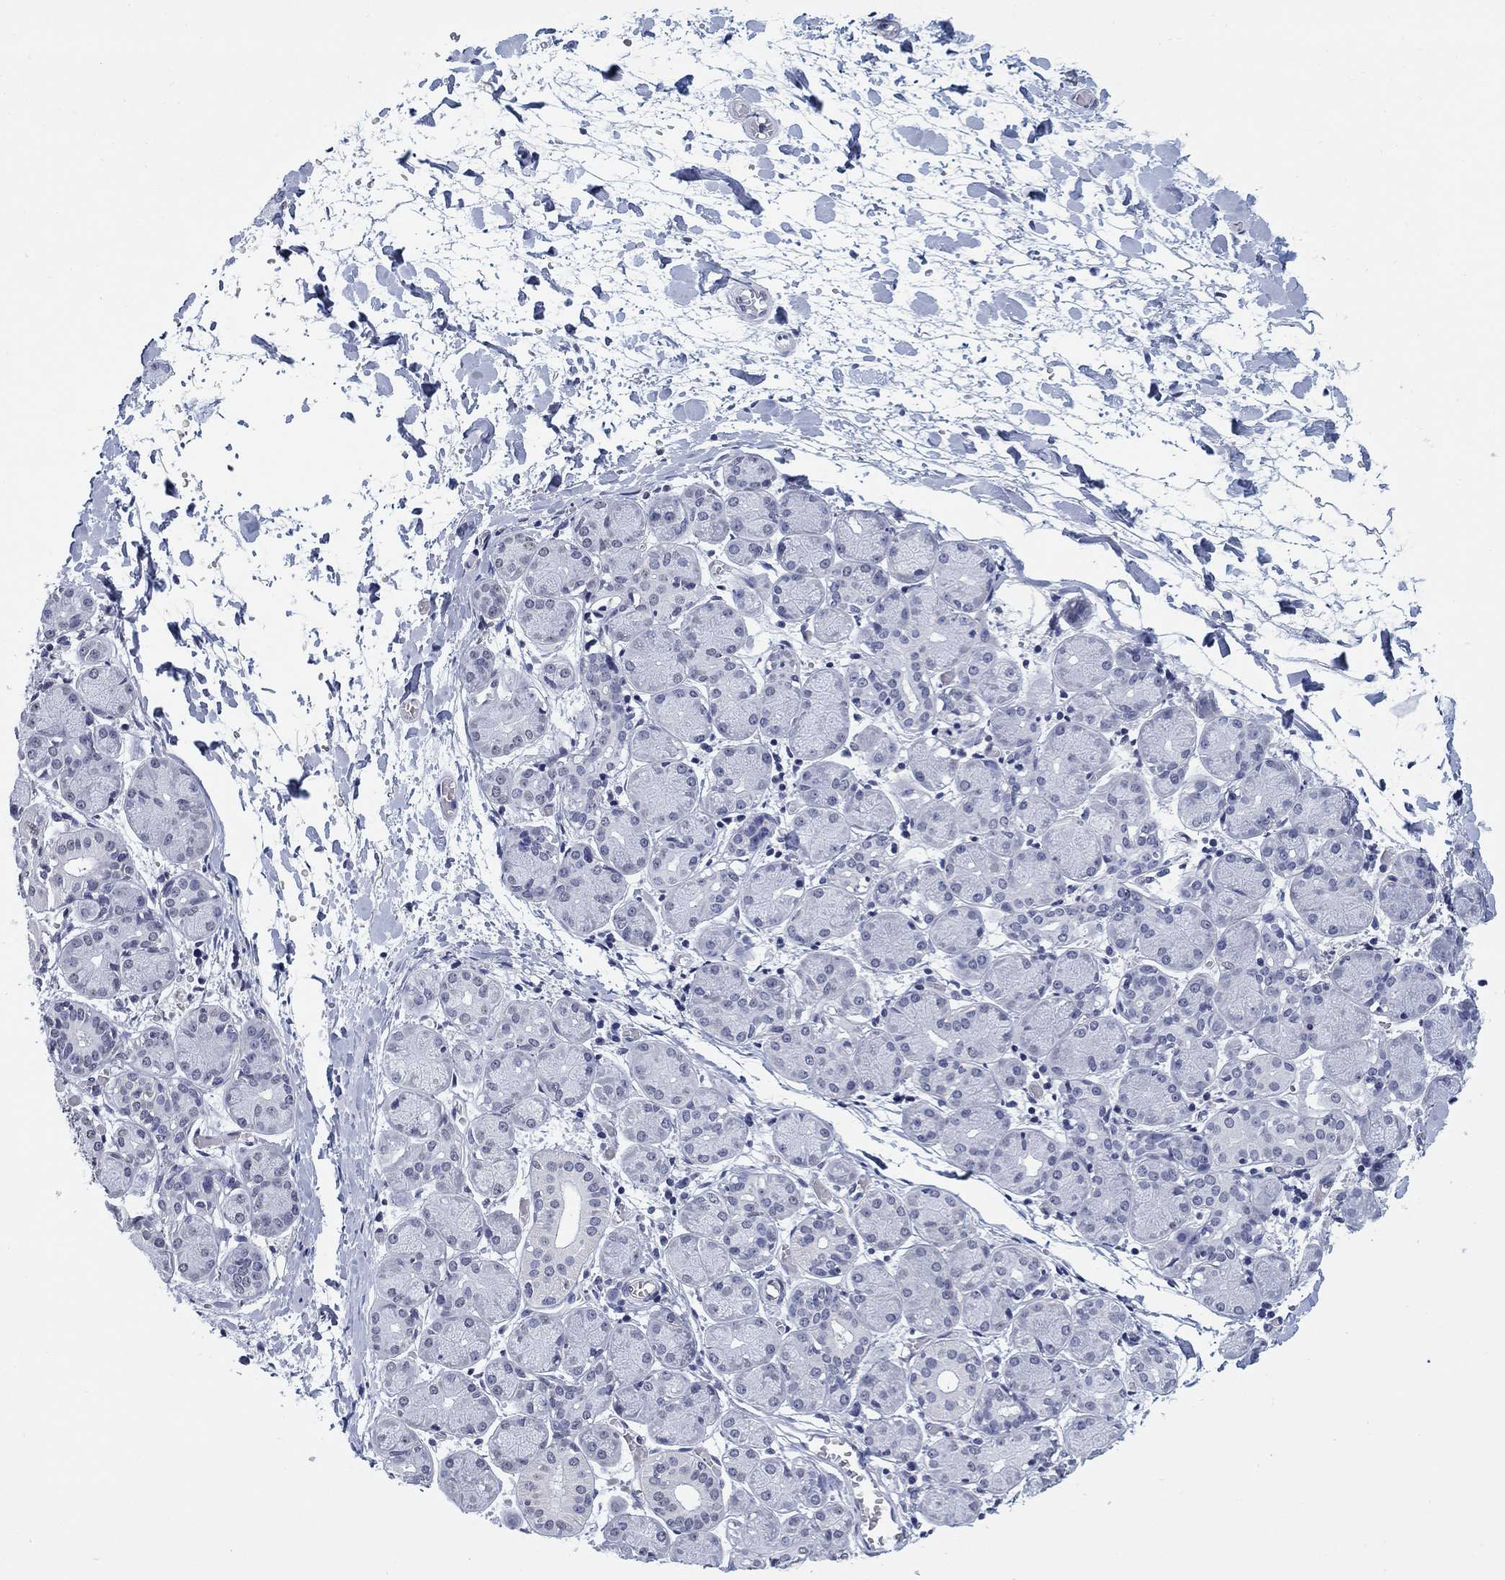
{"staining": {"intensity": "negative", "quantity": "none", "location": "none"}, "tissue": "salivary gland", "cell_type": "Glandular cells", "image_type": "normal", "snomed": [{"axis": "morphology", "description": "Normal tissue, NOS"}, {"axis": "topography", "description": "Salivary gland"}, {"axis": "topography", "description": "Peripheral nerve tissue"}], "caption": "Glandular cells show no significant staining in normal salivary gland. (Stains: DAB IHC with hematoxylin counter stain, Microscopy: brightfield microscopy at high magnification).", "gene": "OTUB2", "patient": {"sex": "female", "age": 24}}